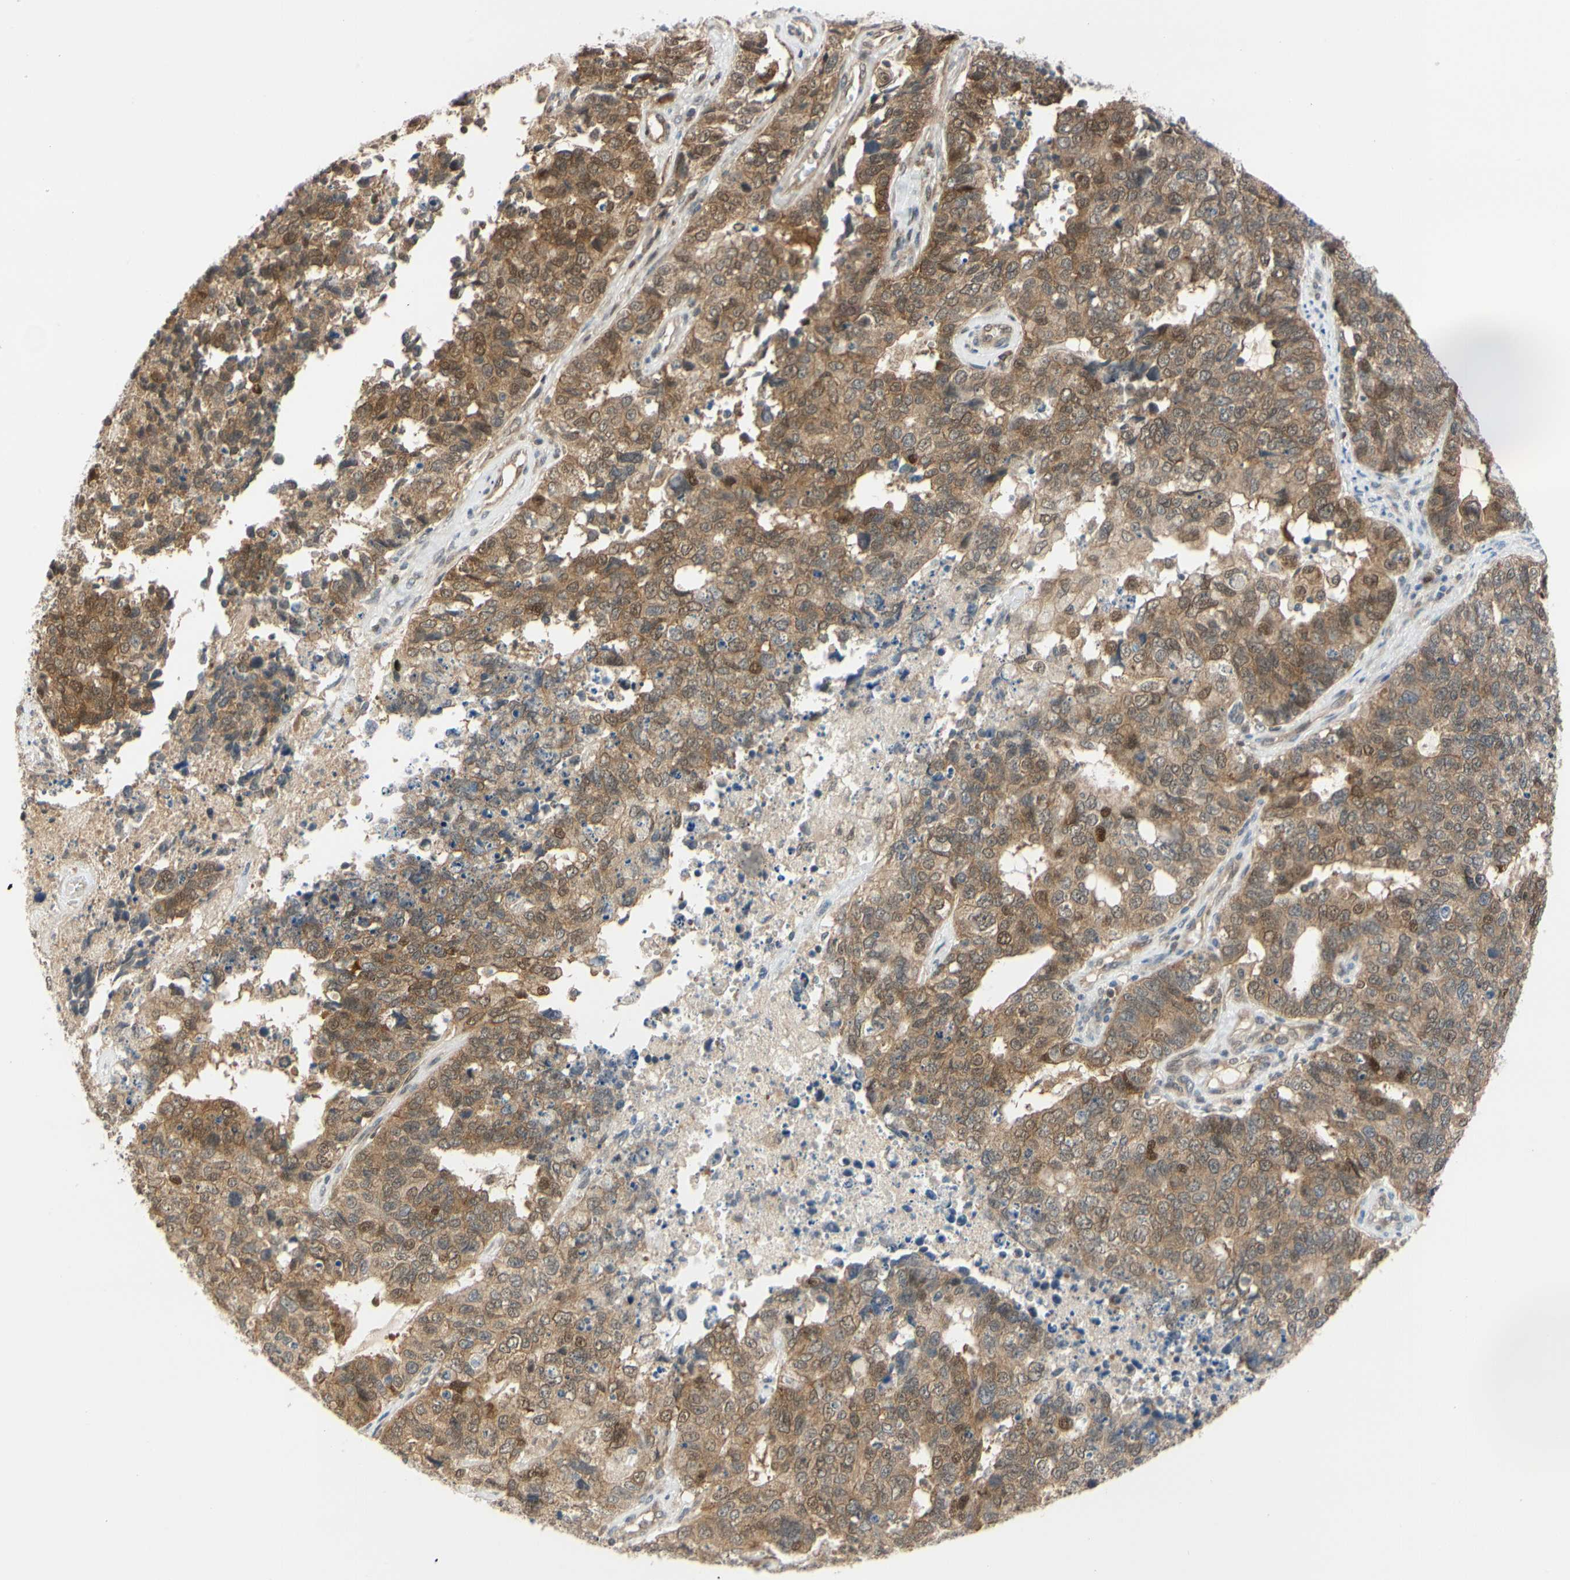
{"staining": {"intensity": "moderate", "quantity": ">75%", "location": "cytoplasmic/membranous"}, "tissue": "cervical cancer", "cell_type": "Tumor cells", "image_type": "cancer", "snomed": [{"axis": "morphology", "description": "Squamous cell carcinoma, NOS"}, {"axis": "topography", "description": "Cervix"}], "caption": "Cervical squamous cell carcinoma stained for a protein exhibits moderate cytoplasmic/membranous positivity in tumor cells. The protein is shown in brown color, while the nuclei are stained blue.", "gene": "CDK5", "patient": {"sex": "female", "age": 63}}